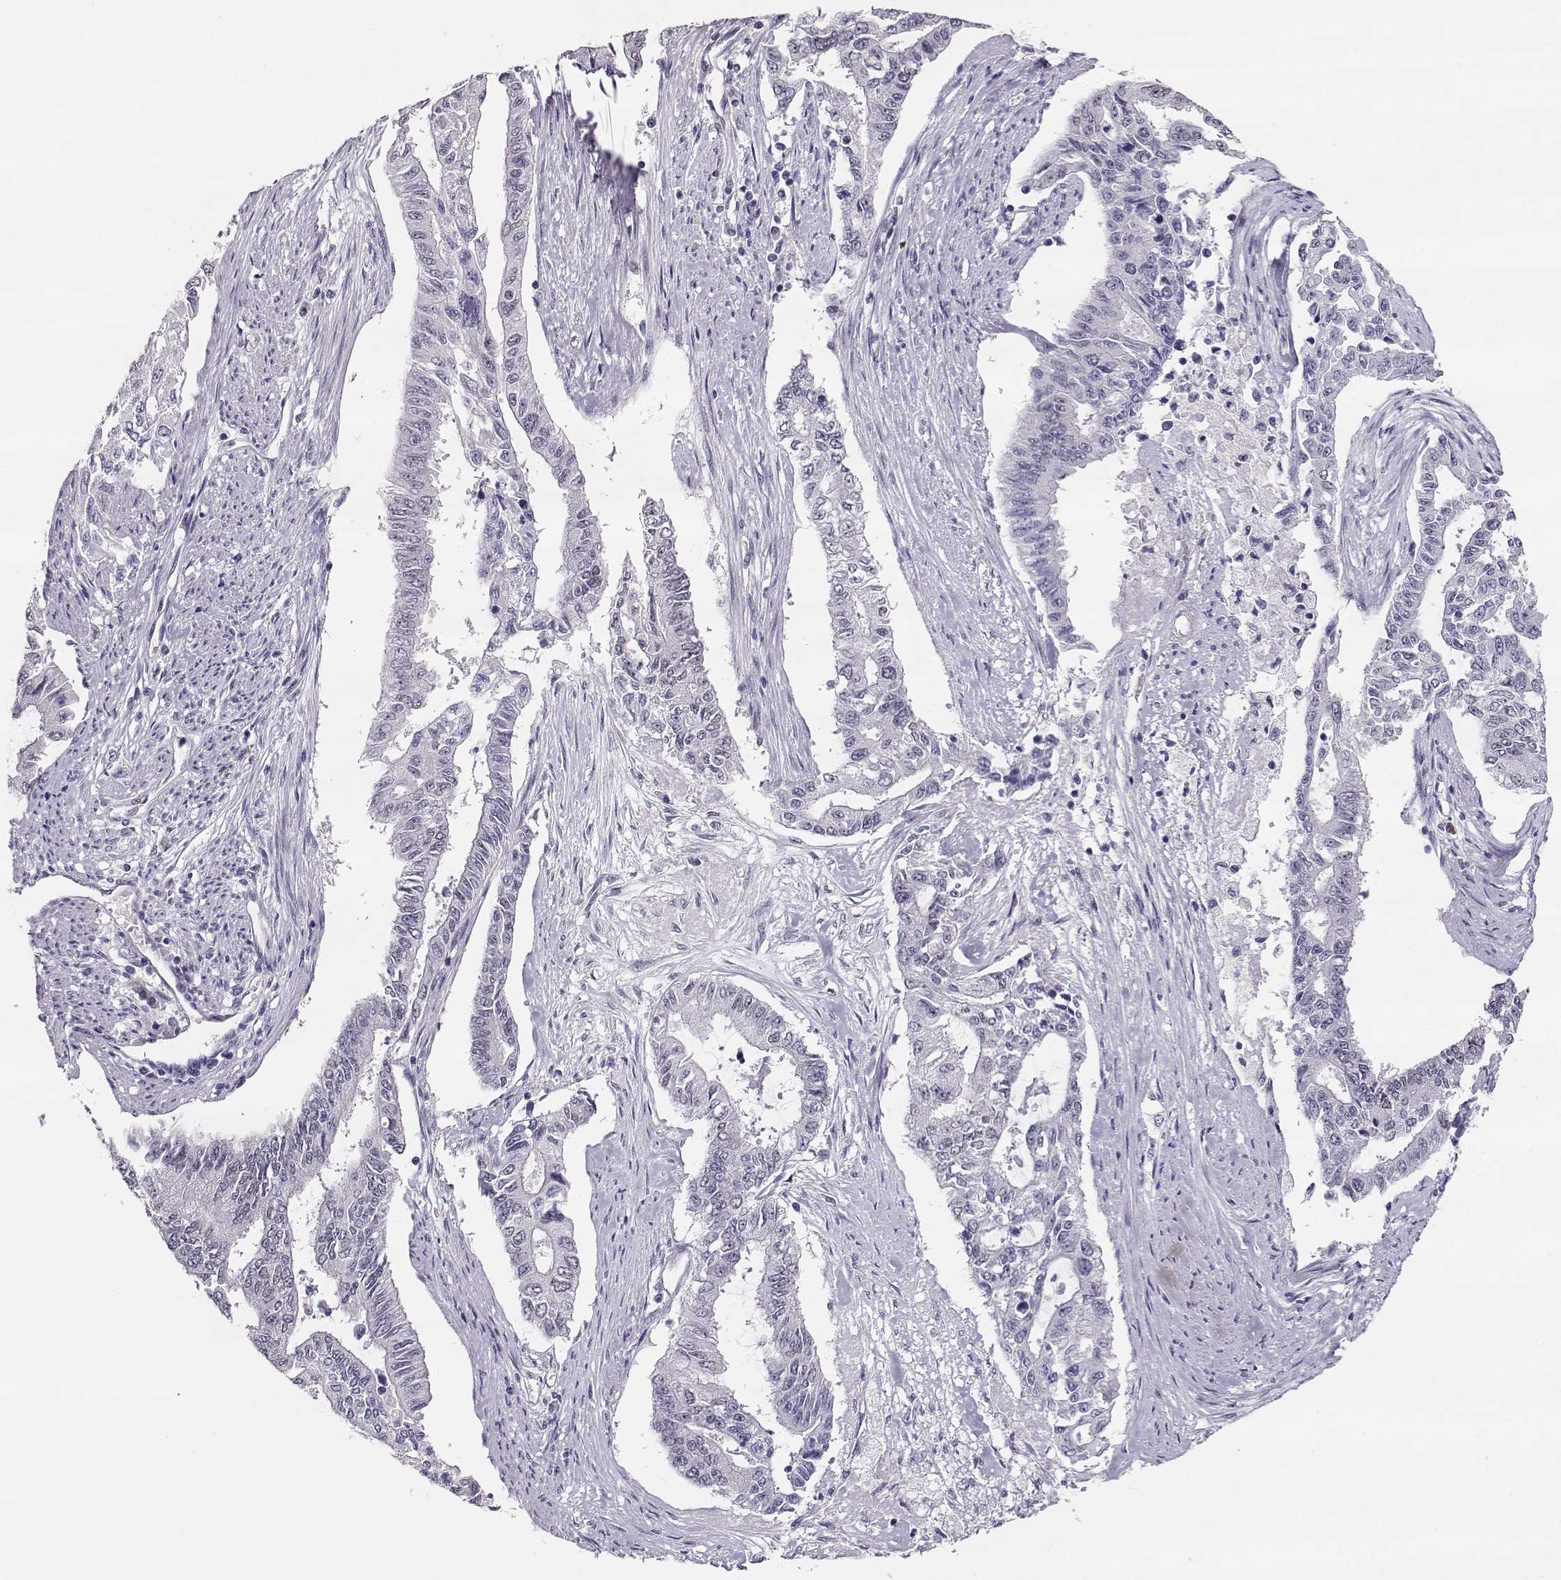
{"staining": {"intensity": "negative", "quantity": "none", "location": "none"}, "tissue": "endometrial cancer", "cell_type": "Tumor cells", "image_type": "cancer", "snomed": [{"axis": "morphology", "description": "Adenocarcinoma, NOS"}, {"axis": "topography", "description": "Uterus"}], "caption": "Endometrial adenocarcinoma was stained to show a protein in brown. There is no significant staining in tumor cells. (Immunohistochemistry, brightfield microscopy, high magnification).", "gene": "POLI", "patient": {"sex": "female", "age": 59}}